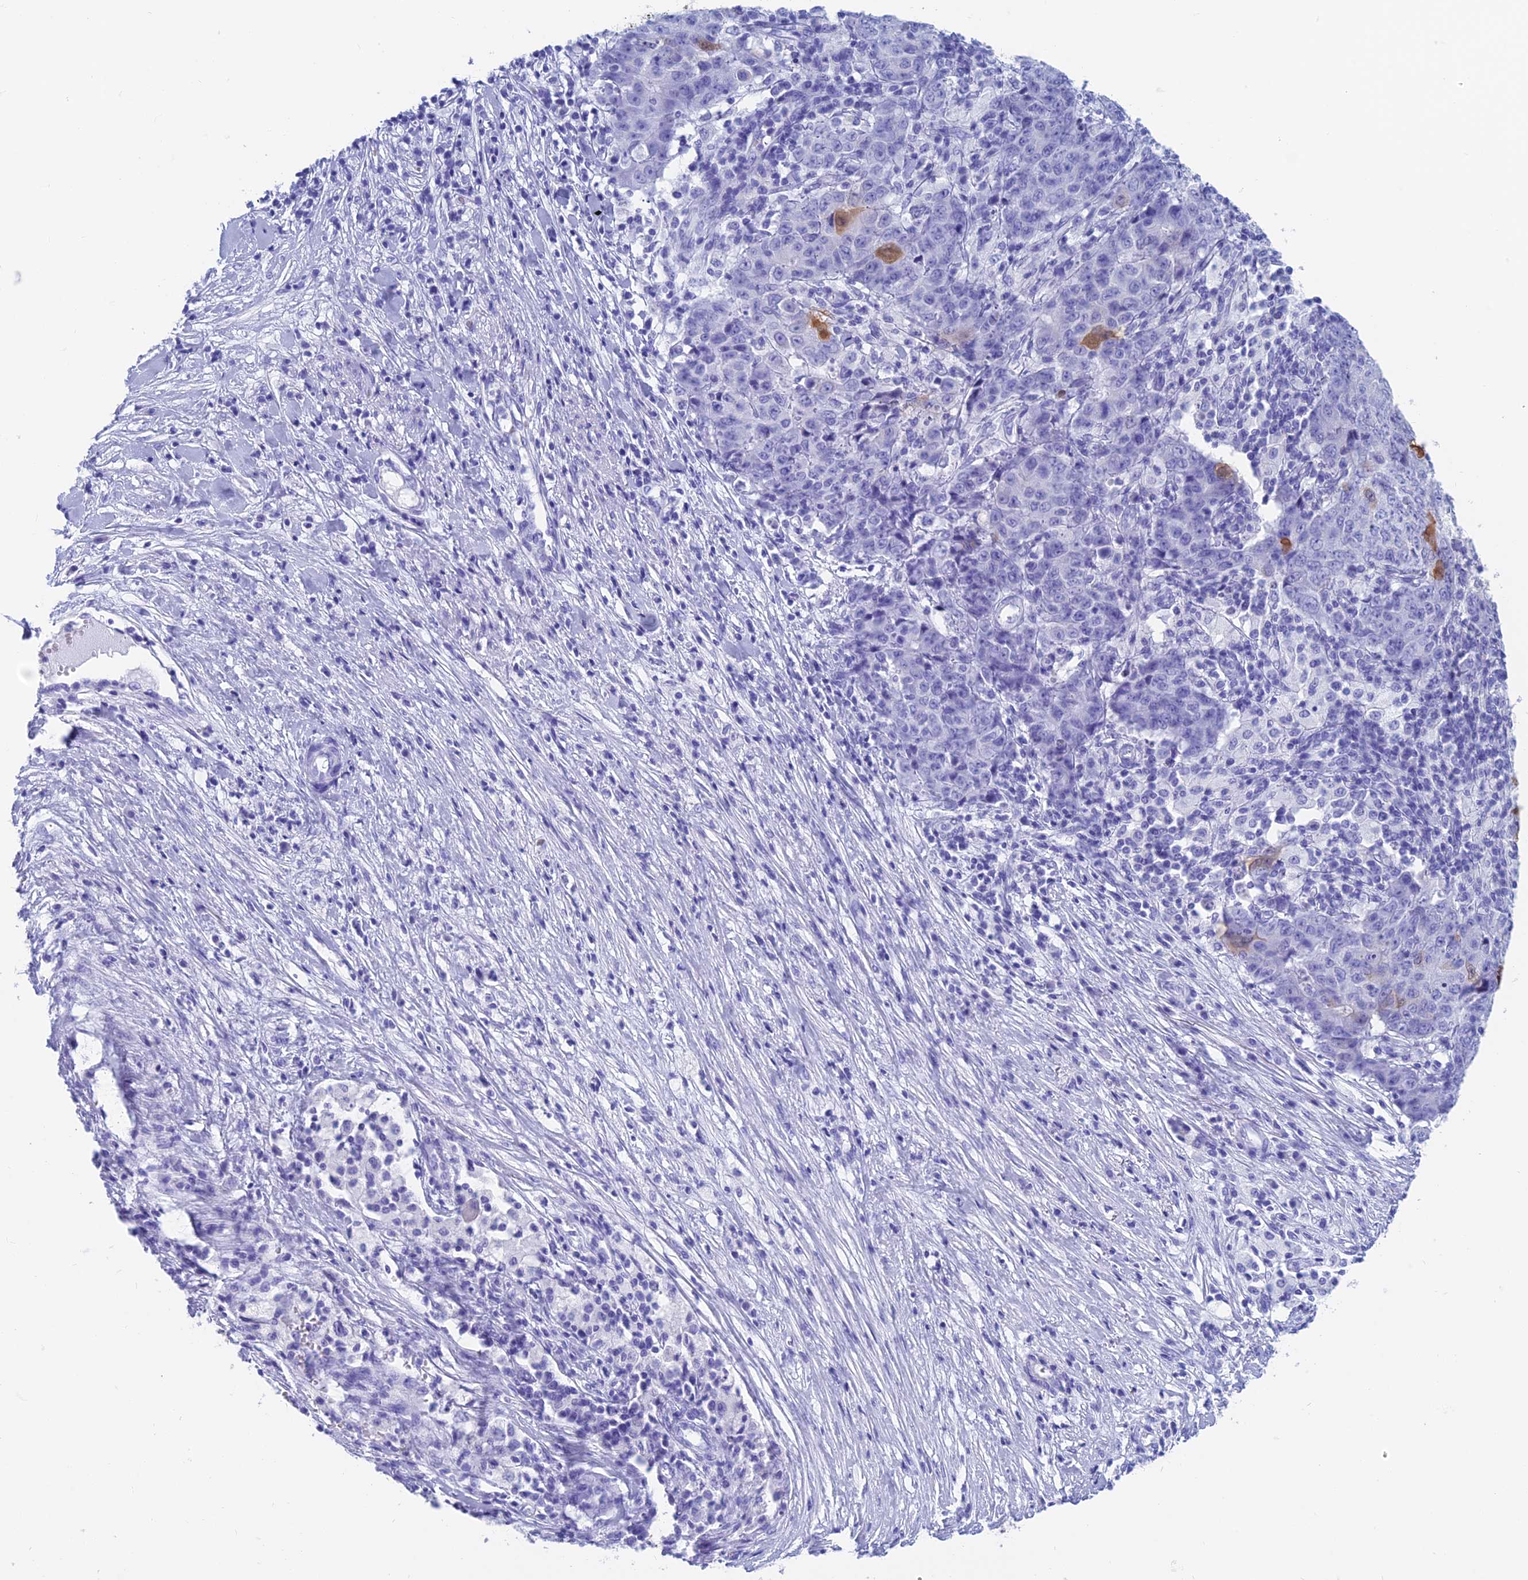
{"staining": {"intensity": "strong", "quantity": "<25%", "location": "cytoplasmic/membranous,nuclear"}, "tissue": "ovarian cancer", "cell_type": "Tumor cells", "image_type": "cancer", "snomed": [{"axis": "morphology", "description": "Carcinoma, endometroid"}, {"axis": "topography", "description": "Ovary"}], "caption": "IHC (DAB) staining of ovarian cancer (endometroid carcinoma) reveals strong cytoplasmic/membranous and nuclear protein positivity in about <25% of tumor cells.", "gene": "CAPS", "patient": {"sex": "female", "age": 42}}